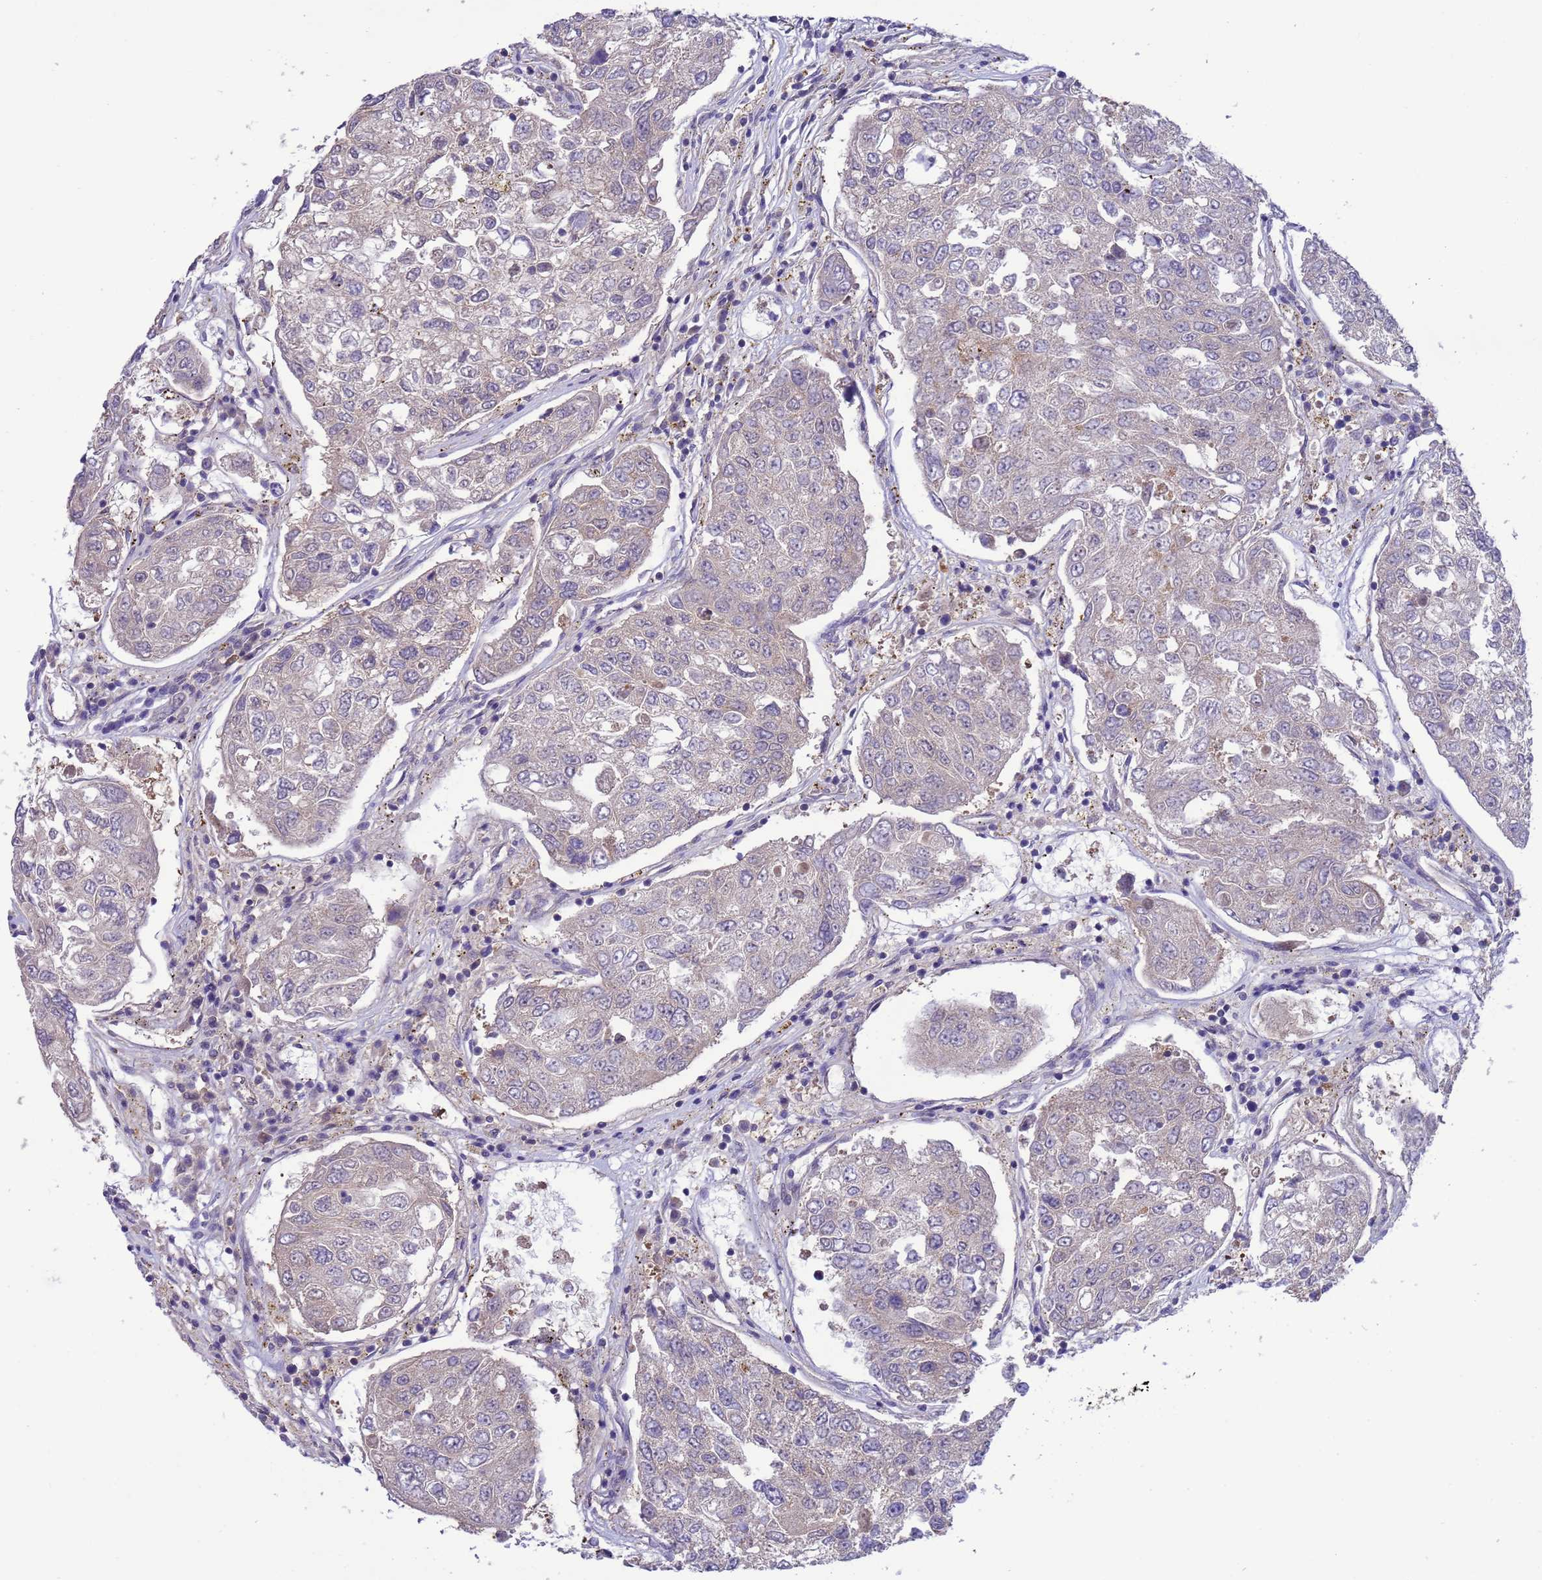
{"staining": {"intensity": "moderate", "quantity": "25%-75%", "location": "cytoplasmic/membranous"}, "tissue": "urothelial cancer", "cell_type": "Tumor cells", "image_type": "cancer", "snomed": [{"axis": "morphology", "description": "Urothelial carcinoma, High grade"}, {"axis": "topography", "description": "Lymph node"}, {"axis": "topography", "description": "Urinary bladder"}], "caption": "The immunohistochemical stain labels moderate cytoplasmic/membranous expression in tumor cells of urothelial cancer tissue. The staining is performed using DAB brown chromogen to label protein expression. The nuclei are counter-stained blue using hematoxylin.", "gene": "GJA10", "patient": {"sex": "male", "age": 51}}